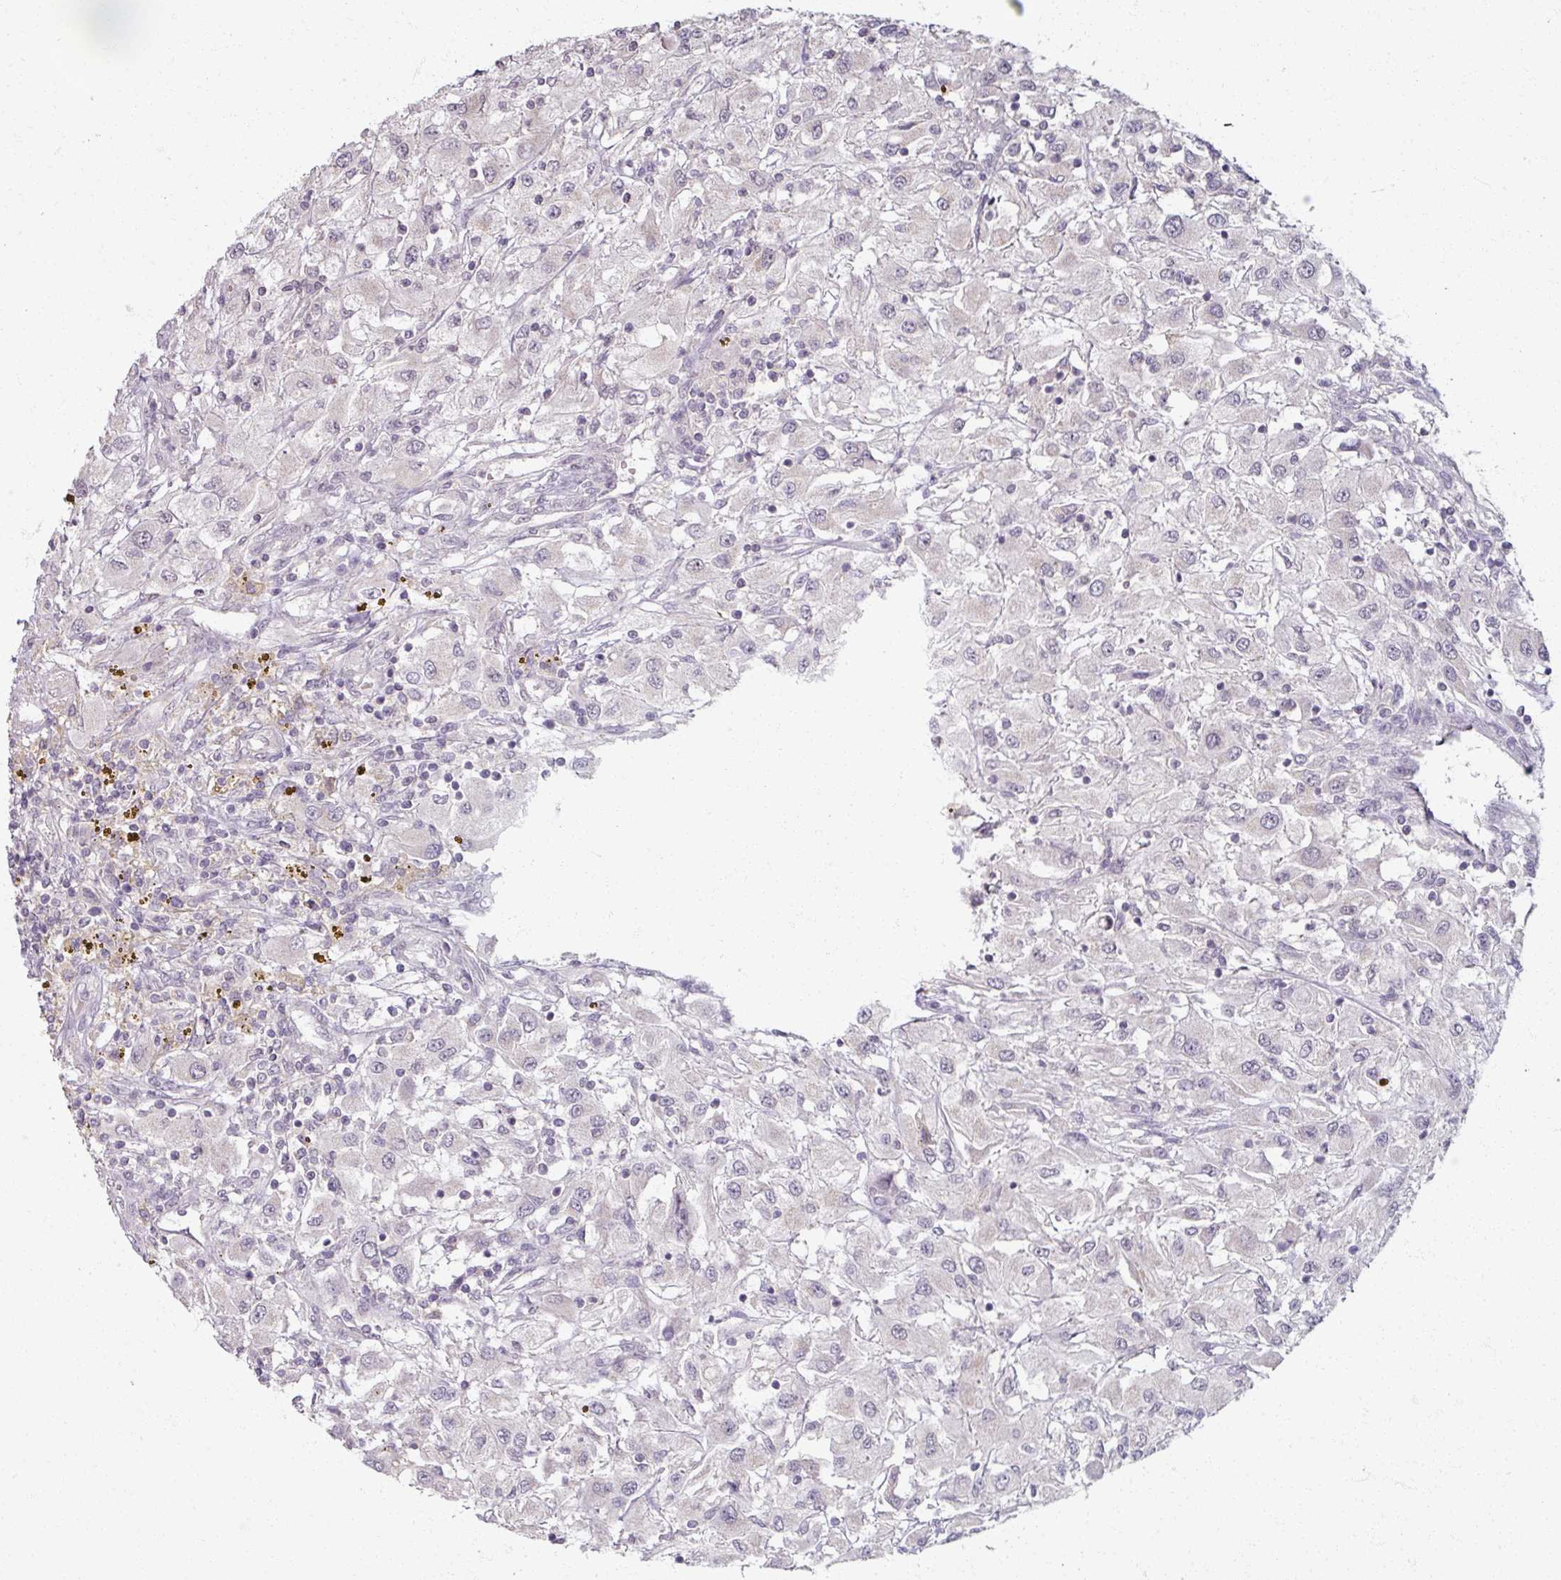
{"staining": {"intensity": "negative", "quantity": "none", "location": "none"}, "tissue": "renal cancer", "cell_type": "Tumor cells", "image_type": "cancer", "snomed": [{"axis": "morphology", "description": "Adenocarcinoma, NOS"}, {"axis": "topography", "description": "Kidney"}], "caption": "Histopathology image shows no protein staining in tumor cells of renal adenocarcinoma tissue. (Brightfield microscopy of DAB immunohistochemistry (IHC) at high magnification).", "gene": "SOX11", "patient": {"sex": "female", "age": 67}}